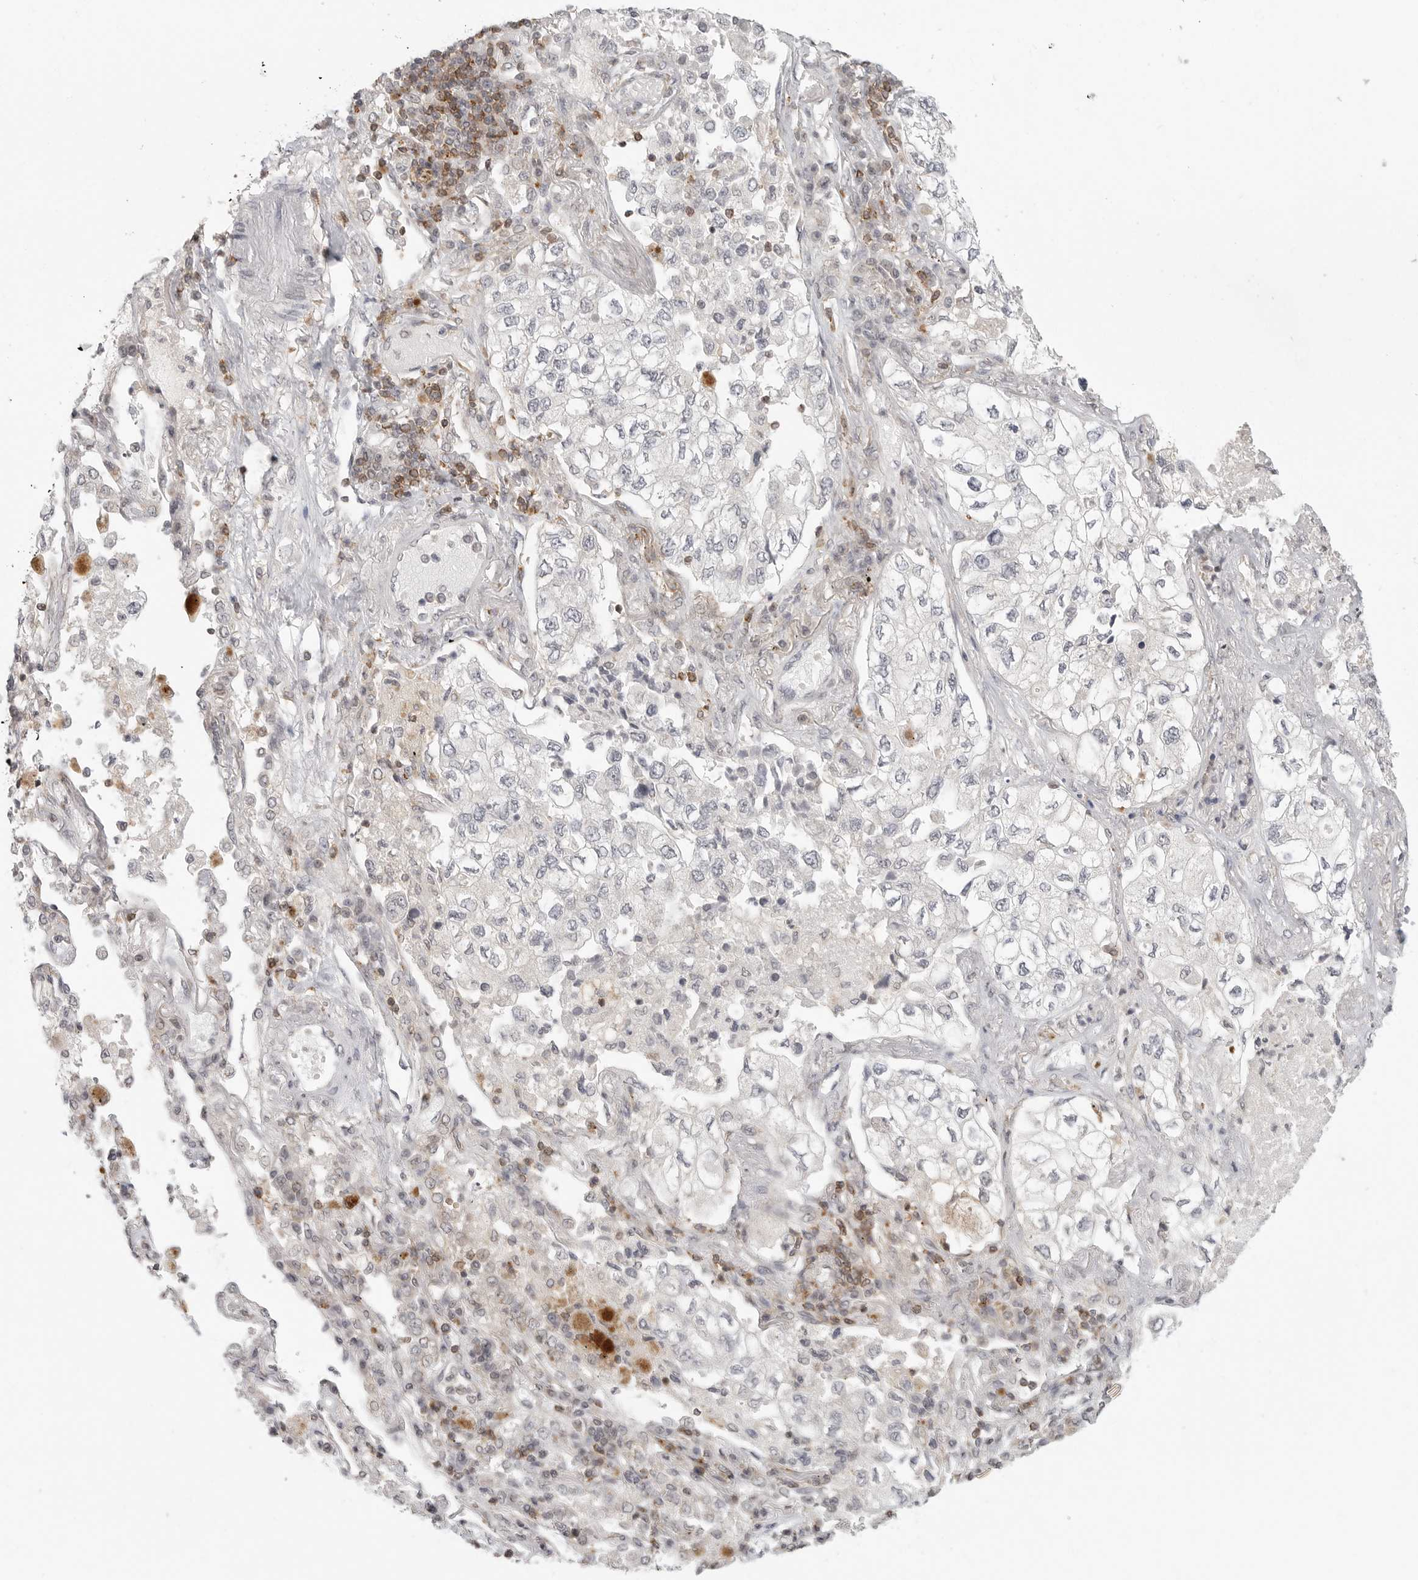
{"staining": {"intensity": "negative", "quantity": "none", "location": "none"}, "tissue": "lung cancer", "cell_type": "Tumor cells", "image_type": "cancer", "snomed": [{"axis": "morphology", "description": "Adenocarcinoma, NOS"}, {"axis": "topography", "description": "Lung"}], "caption": "Immunohistochemical staining of lung cancer demonstrates no significant positivity in tumor cells.", "gene": "SH3KBP1", "patient": {"sex": "male", "age": 63}}